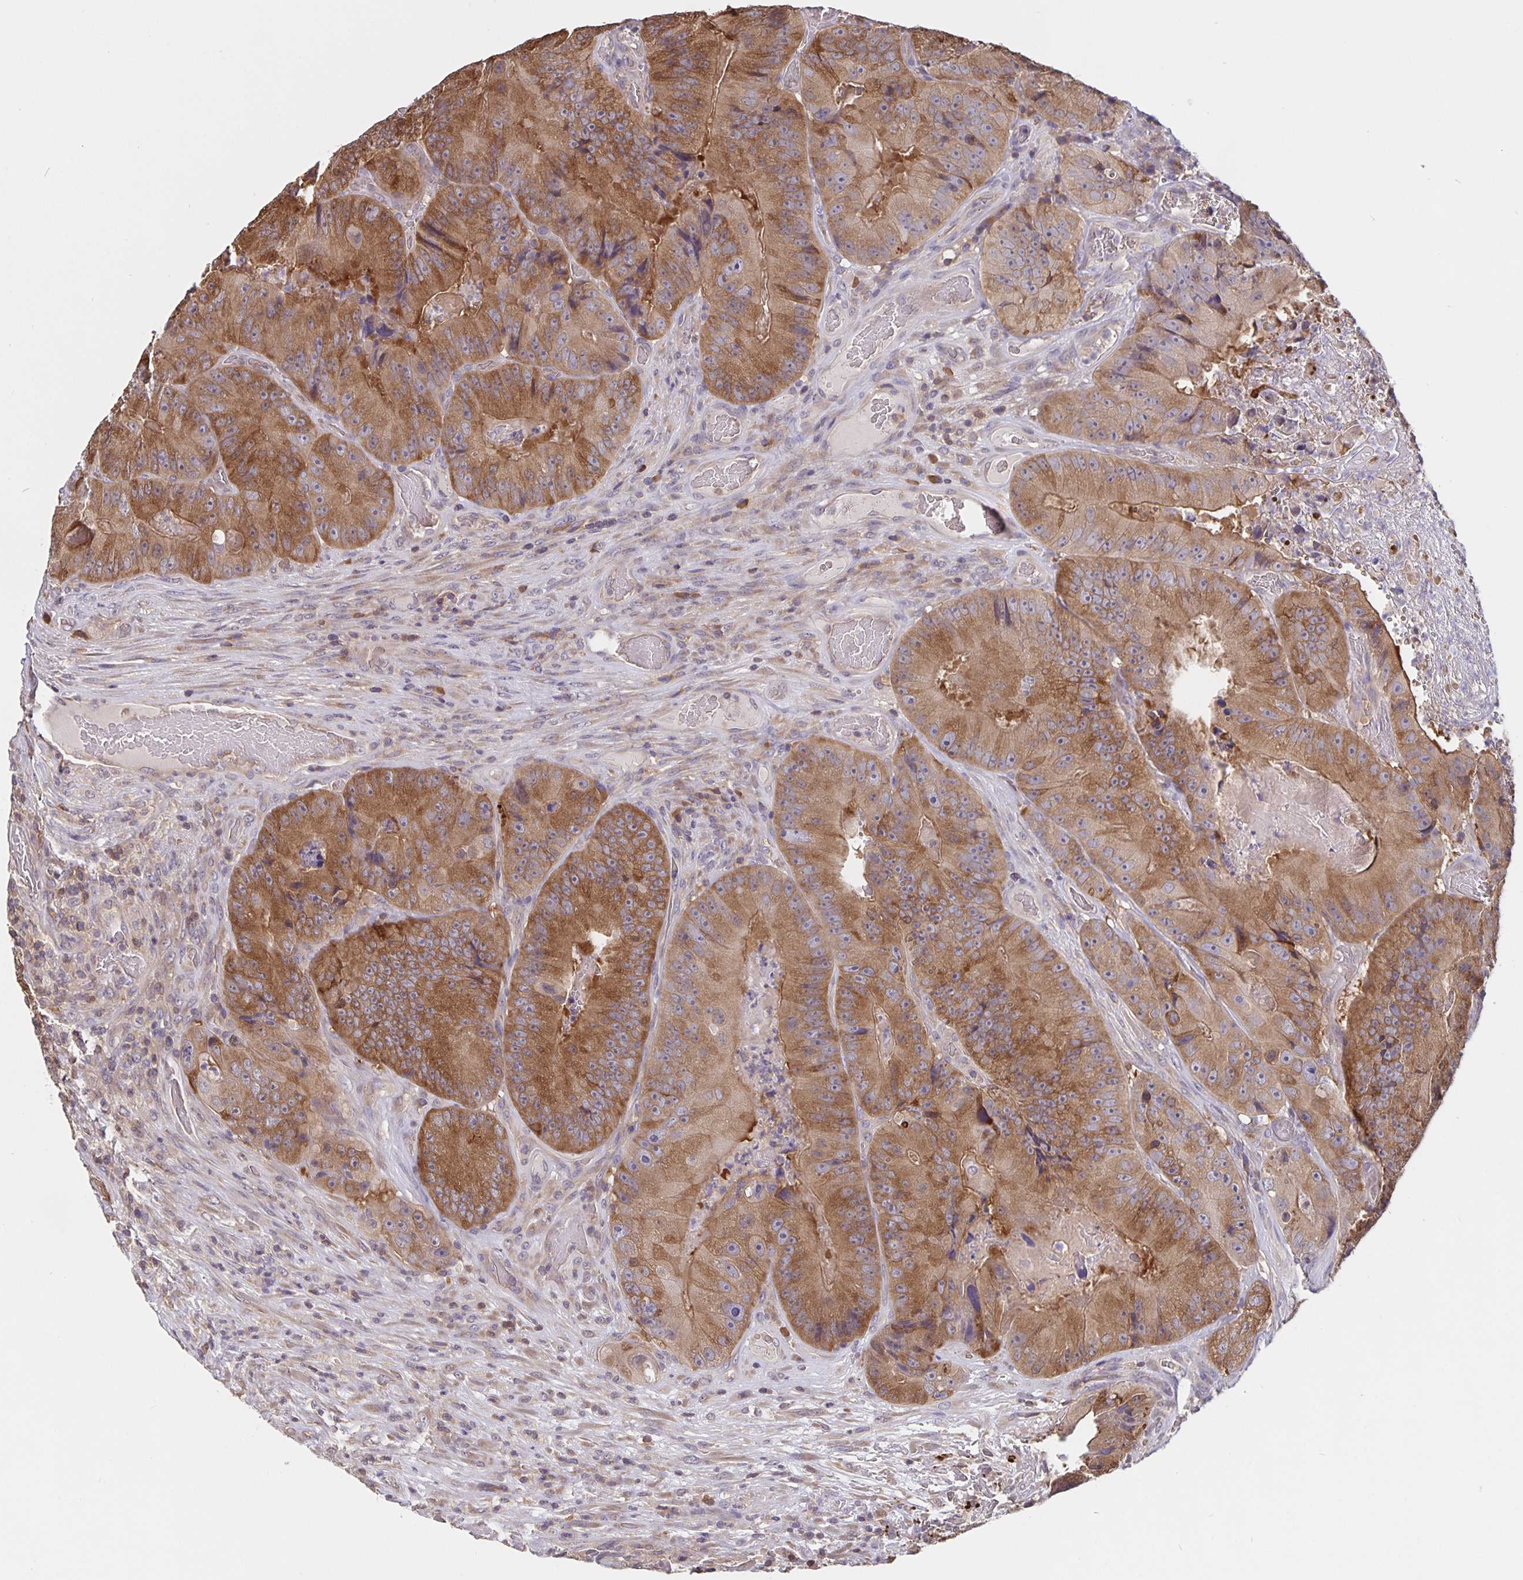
{"staining": {"intensity": "moderate", "quantity": ">75%", "location": "cytoplasmic/membranous"}, "tissue": "colorectal cancer", "cell_type": "Tumor cells", "image_type": "cancer", "snomed": [{"axis": "morphology", "description": "Adenocarcinoma, NOS"}, {"axis": "topography", "description": "Colon"}], "caption": "The immunohistochemical stain labels moderate cytoplasmic/membranous positivity in tumor cells of colorectal cancer tissue. (DAB = brown stain, brightfield microscopy at high magnification).", "gene": "FEM1C", "patient": {"sex": "female", "age": 86}}